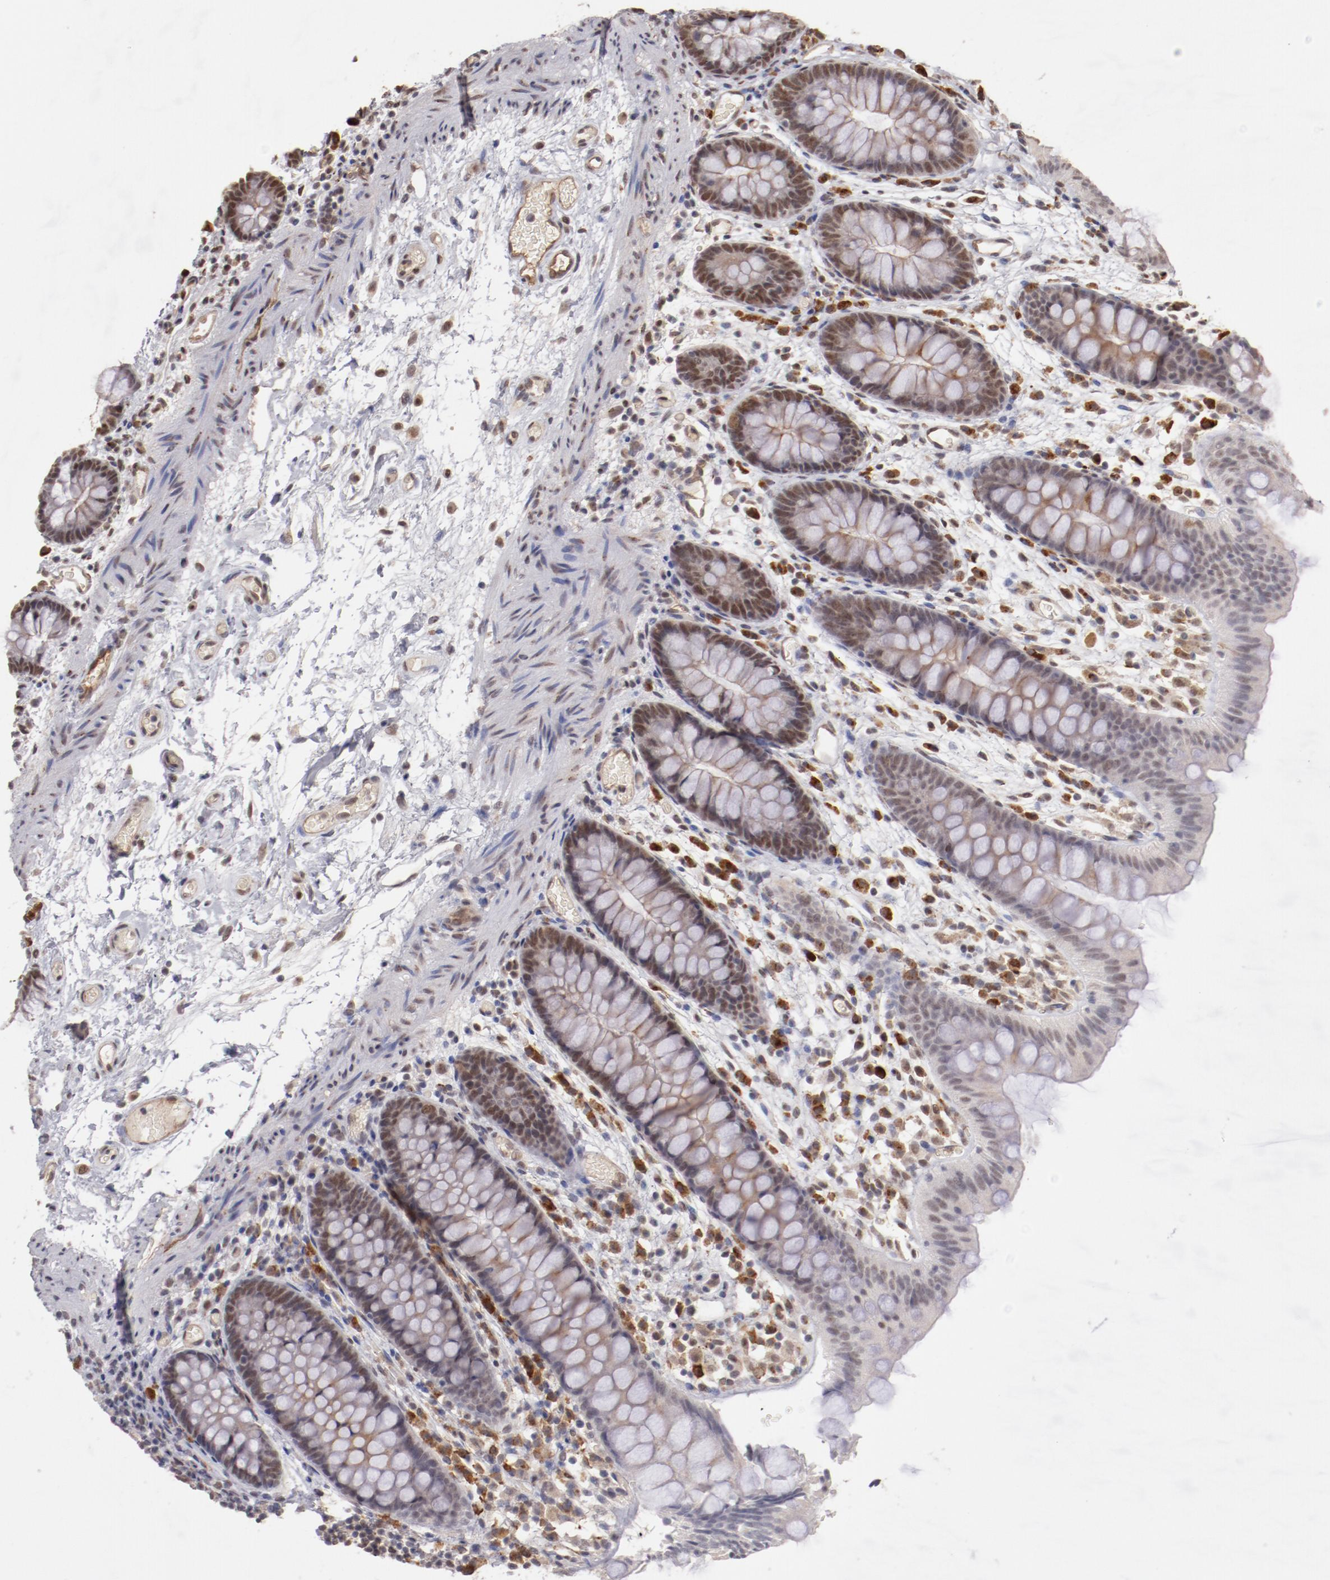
{"staining": {"intensity": "moderate", "quantity": "25%-75%", "location": "cytoplasmic/membranous,nuclear"}, "tissue": "colon", "cell_type": "Endothelial cells", "image_type": "normal", "snomed": [{"axis": "morphology", "description": "Normal tissue, NOS"}, {"axis": "topography", "description": "Smooth muscle"}, {"axis": "topography", "description": "Colon"}], "caption": "Protein expression analysis of benign colon displays moderate cytoplasmic/membranous,nuclear expression in about 25%-75% of endothelial cells. The staining was performed using DAB (3,3'-diaminobenzidine) to visualize the protein expression in brown, while the nuclei were stained in blue with hematoxylin (Magnification: 20x).", "gene": "NFE2", "patient": {"sex": "male", "age": 67}}